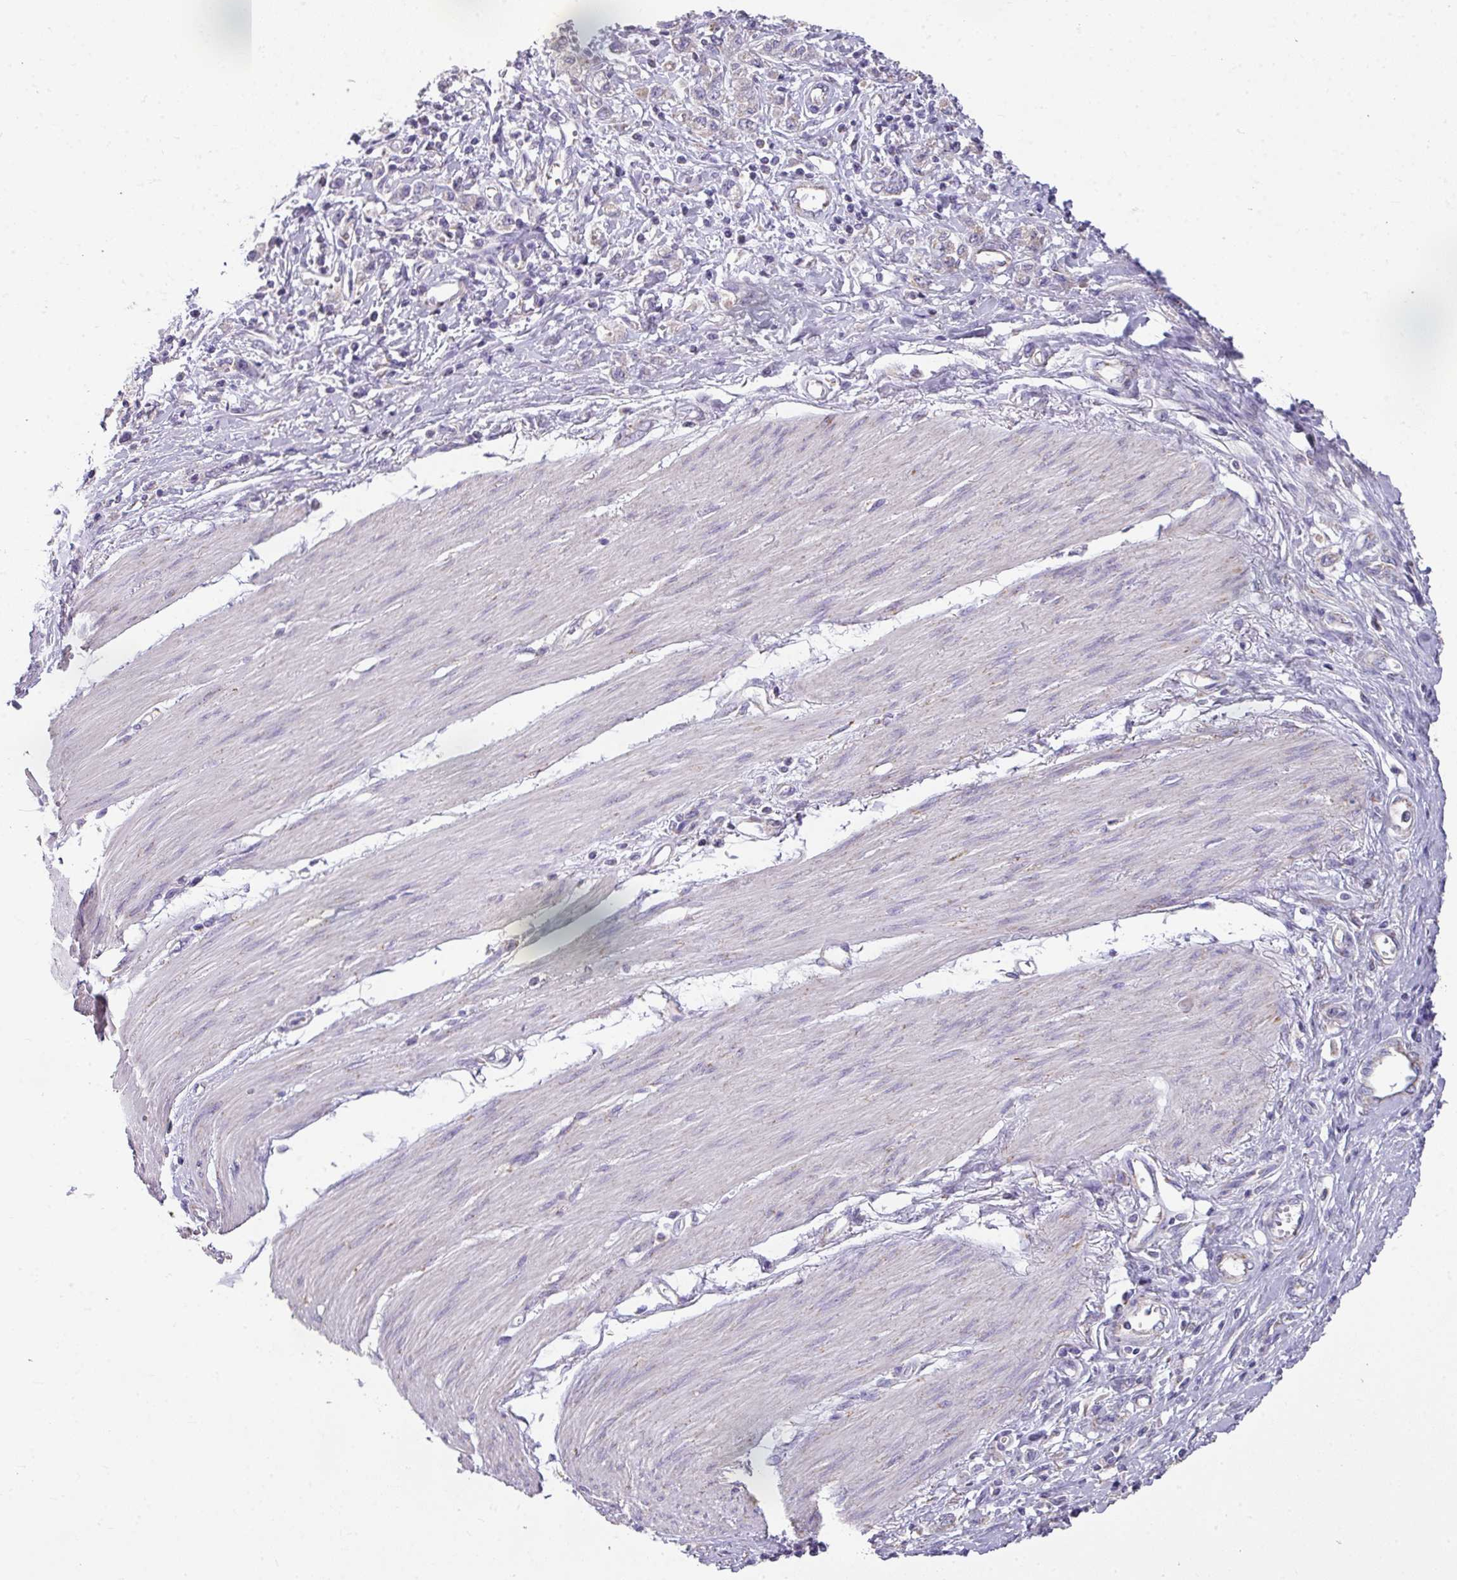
{"staining": {"intensity": "negative", "quantity": "none", "location": "none"}, "tissue": "stomach cancer", "cell_type": "Tumor cells", "image_type": "cancer", "snomed": [{"axis": "morphology", "description": "Adenocarcinoma, NOS"}, {"axis": "topography", "description": "Stomach"}], "caption": "Immunohistochemical staining of human stomach cancer exhibits no significant expression in tumor cells.", "gene": "PALS2", "patient": {"sex": "female", "age": 76}}